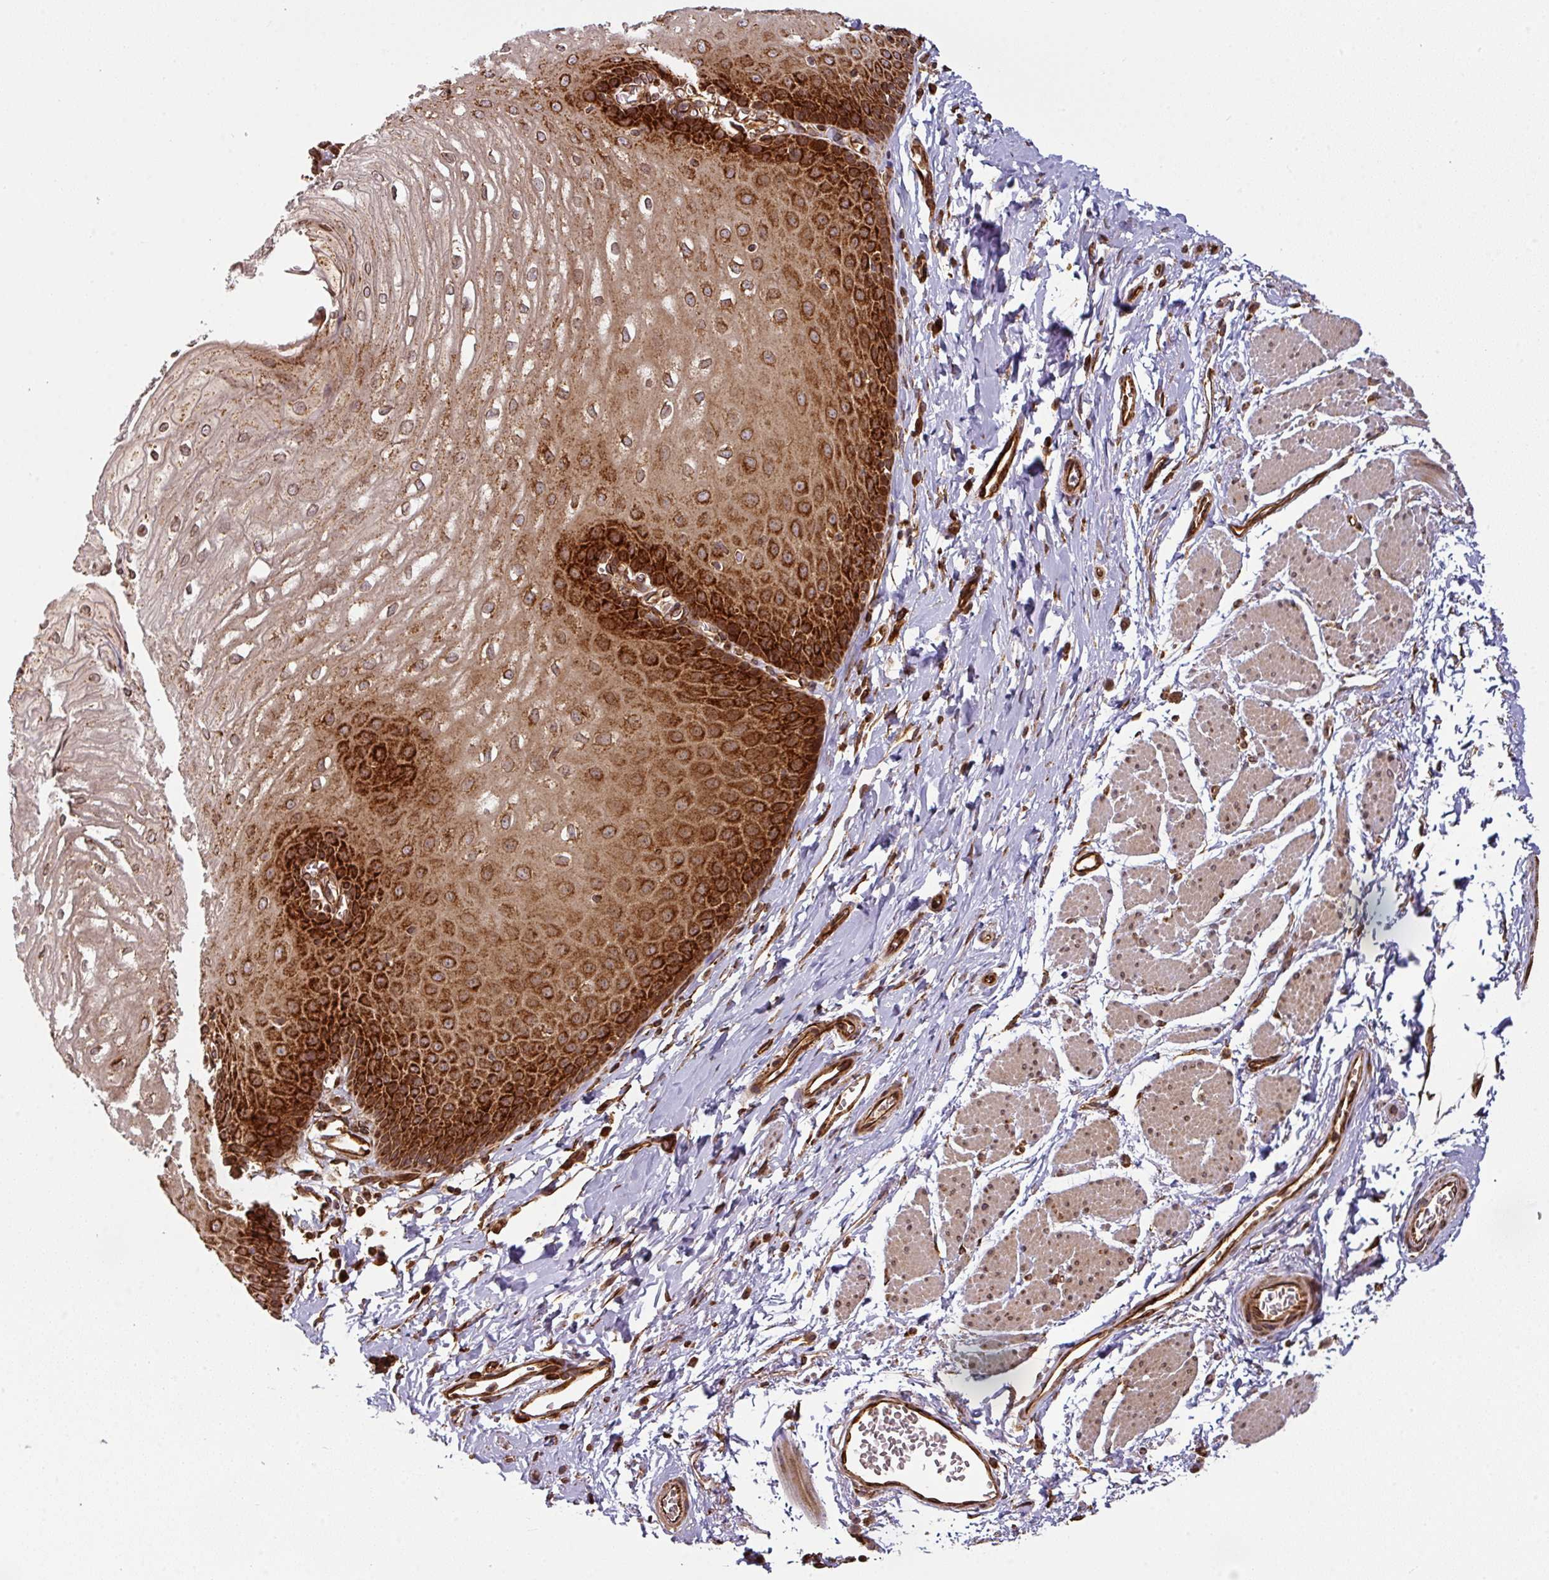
{"staining": {"intensity": "strong", "quantity": ">75%", "location": "cytoplasmic/membranous"}, "tissue": "esophagus", "cell_type": "Squamous epithelial cells", "image_type": "normal", "snomed": [{"axis": "morphology", "description": "Normal tissue, NOS"}, {"axis": "topography", "description": "Esophagus"}], "caption": "Squamous epithelial cells display high levels of strong cytoplasmic/membranous expression in approximately >75% of cells in unremarkable esophagus.", "gene": "TRAP1", "patient": {"sex": "male", "age": 70}}